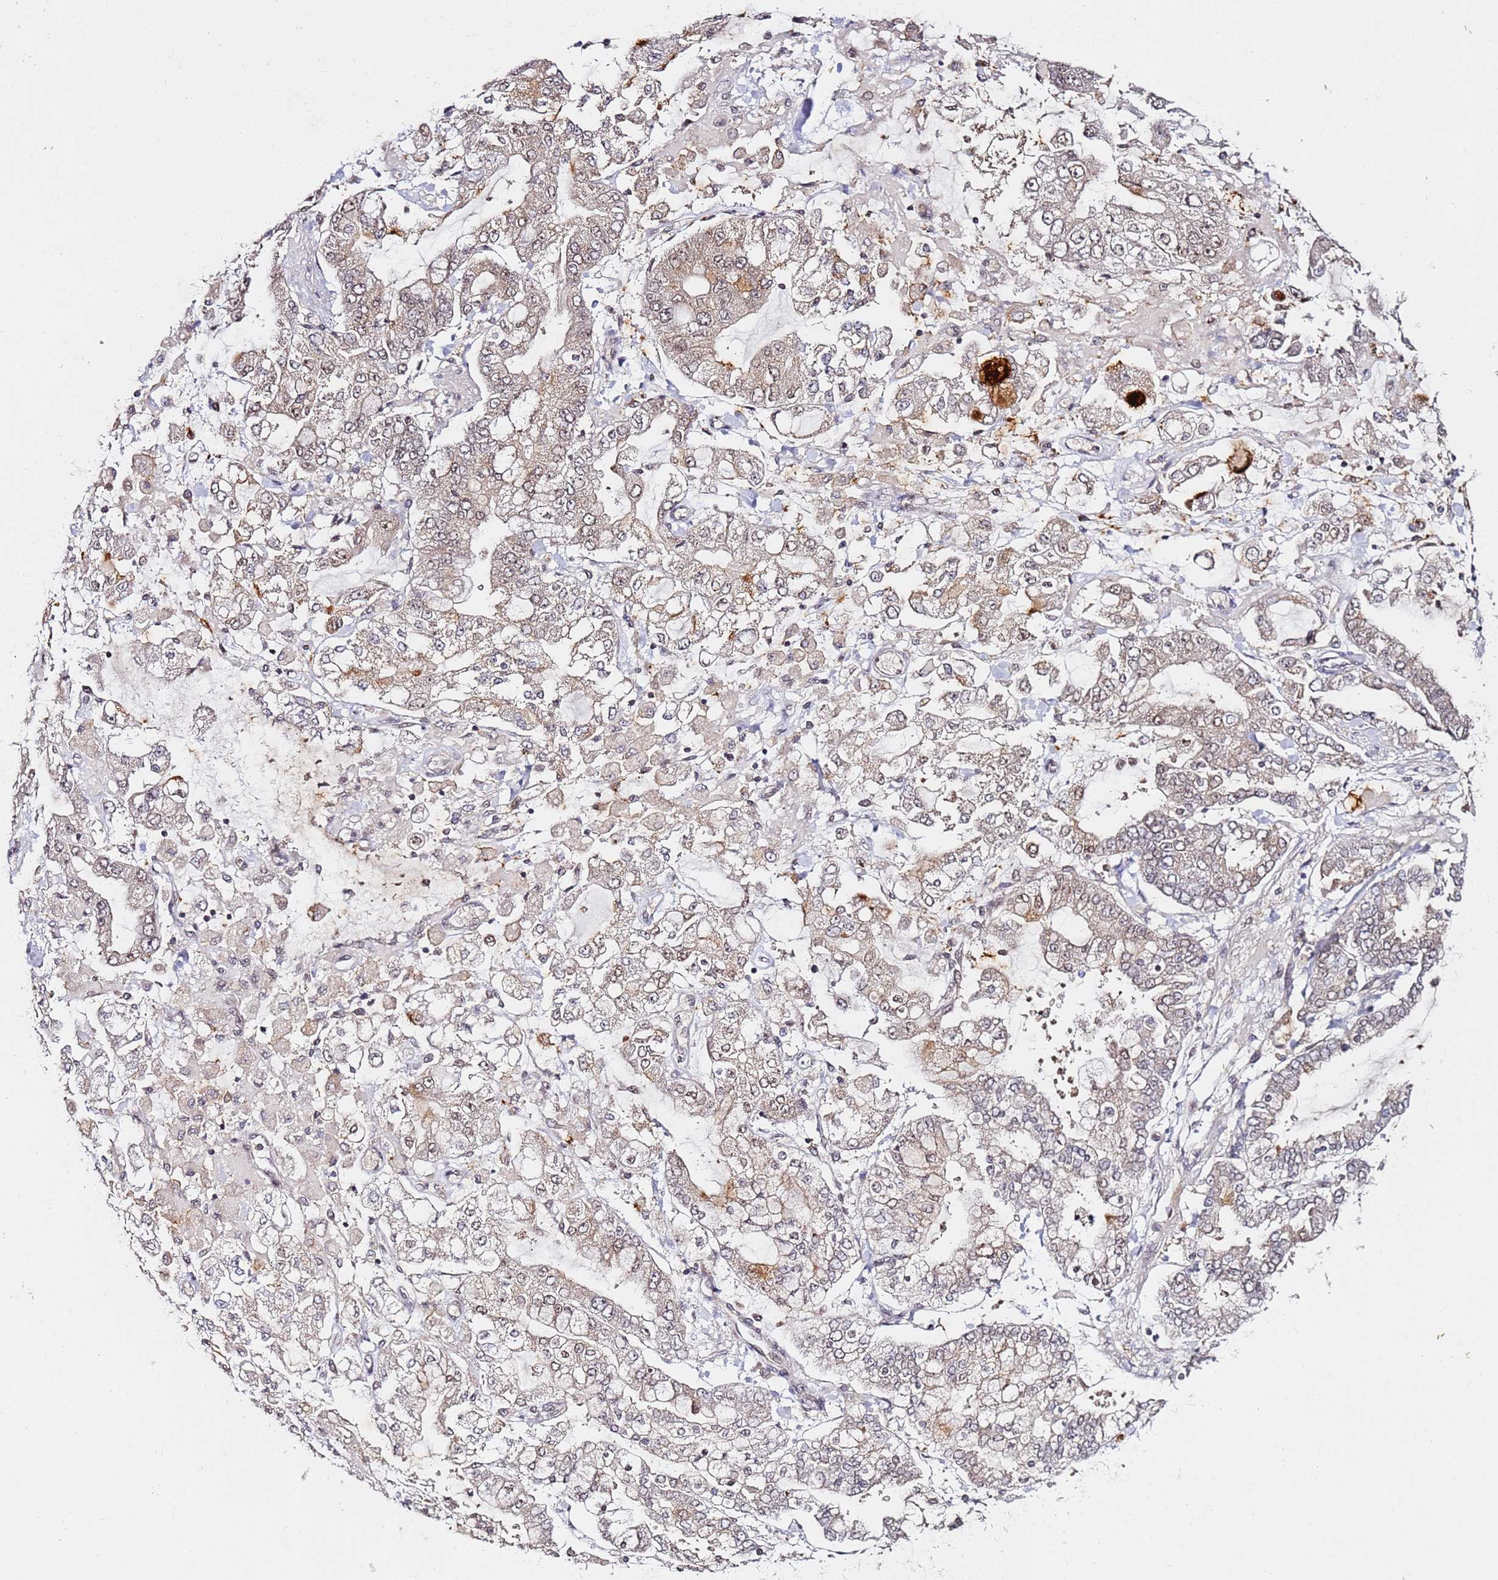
{"staining": {"intensity": "weak", "quantity": "<25%", "location": "cytoplasmic/membranous"}, "tissue": "stomach cancer", "cell_type": "Tumor cells", "image_type": "cancer", "snomed": [{"axis": "morphology", "description": "Normal tissue, NOS"}, {"axis": "morphology", "description": "Adenocarcinoma, NOS"}, {"axis": "topography", "description": "Stomach, upper"}, {"axis": "topography", "description": "Stomach"}], "caption": "This is a photomicrograph of IHC staining of stomach cancer (adenocarcinoma), which shows no expression in tumor cells.", "gene": "RGS18", "patient": {"sex": "male", "age": 76}}